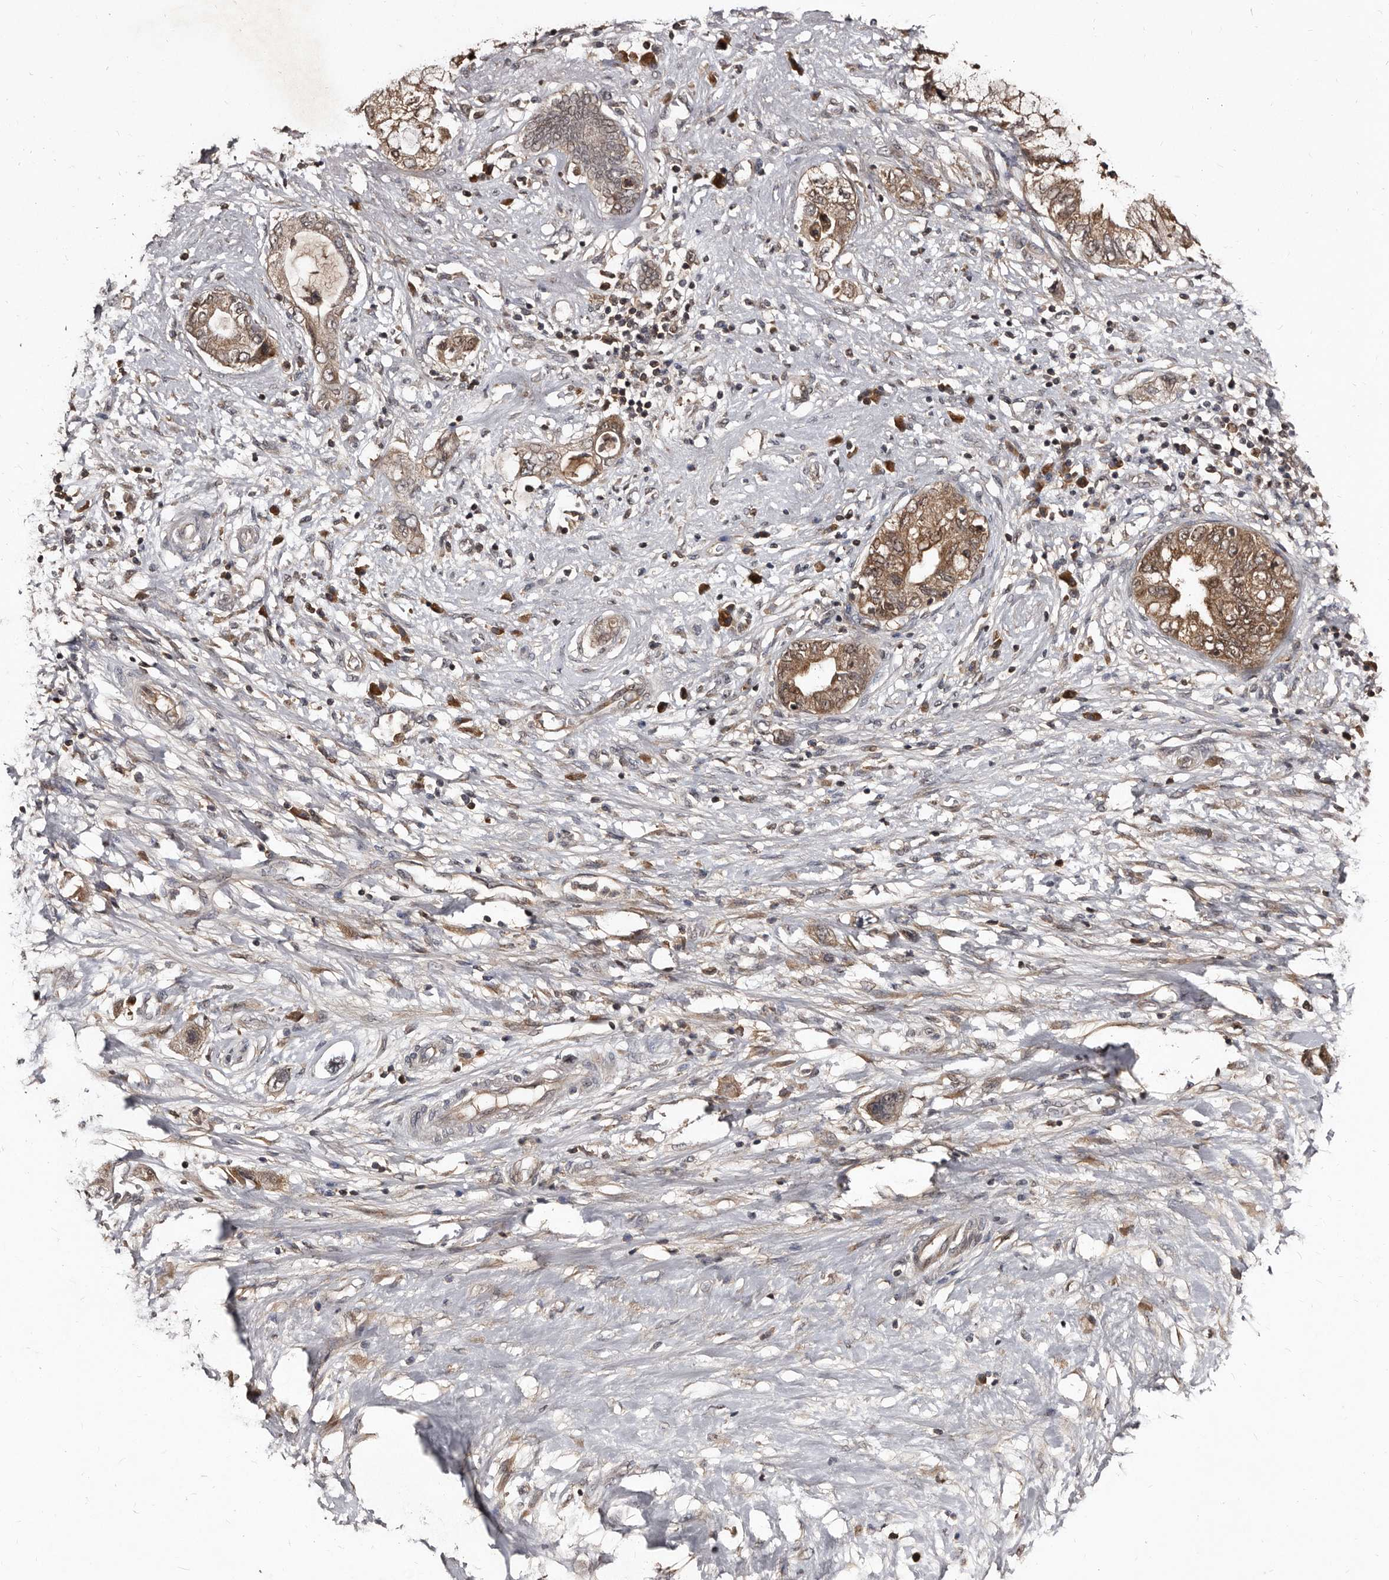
{"staining": {"intensity": "moderate", "quantity": "25%-75%", "location": "cytoplasmic/membranous"}, "tissue": "pancreatic cancer", "cell_type": "Tumor cells", "image_type": "cancer", "snomed": [{"axis": "morphology", "description": "Adenocarcinoma, NOS"}, {"axis": "topography", "description": "Pancreas"}], "caption": "The image exhibits staining of pancreatic cancer, revealing moderate cytoplasmic/membranous protein positivity (brown color) within tumor cells.", "gene": "PMVK", "patient": {"sex": "female", "age": 73}}